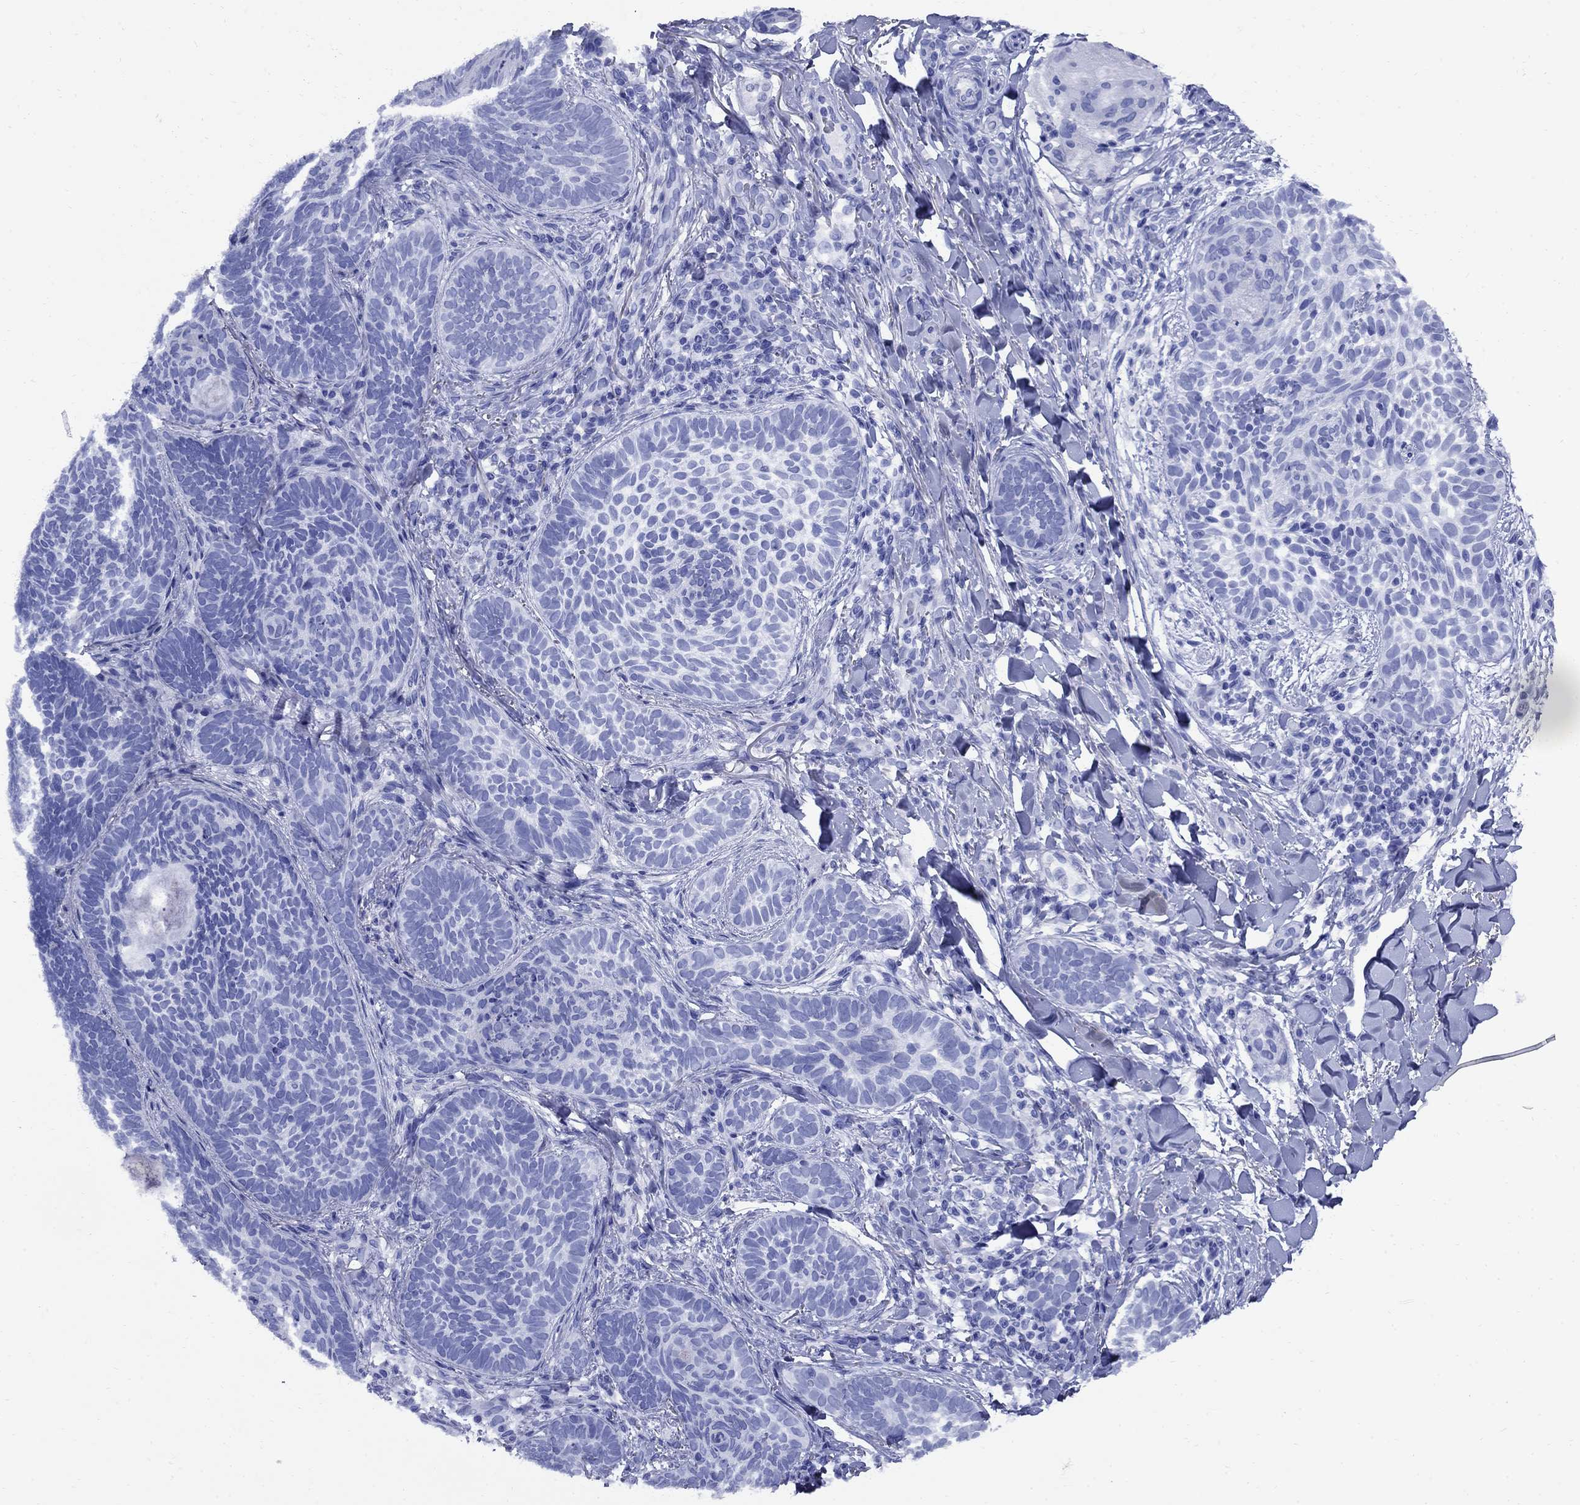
{"staining": {"intensity": "negative", "quantity": "none", "location": "none"}, "tissue": "skin cancer", "cell_type": "Tumor cells", "image_type": "cancer", "snomed": [{"axis": "morphology", "description": "Normal tissue, NOS"}, {"axis": "morphology", "description": "Basal cell carcinoma"}, {"axis": "topography", "description": "Skin"}], "caption": "There is no significant staining in tumor cells of skin basal cell carcinoma.", "gene": "SMCP", "patient": {"sex": "male", "age": 46}}